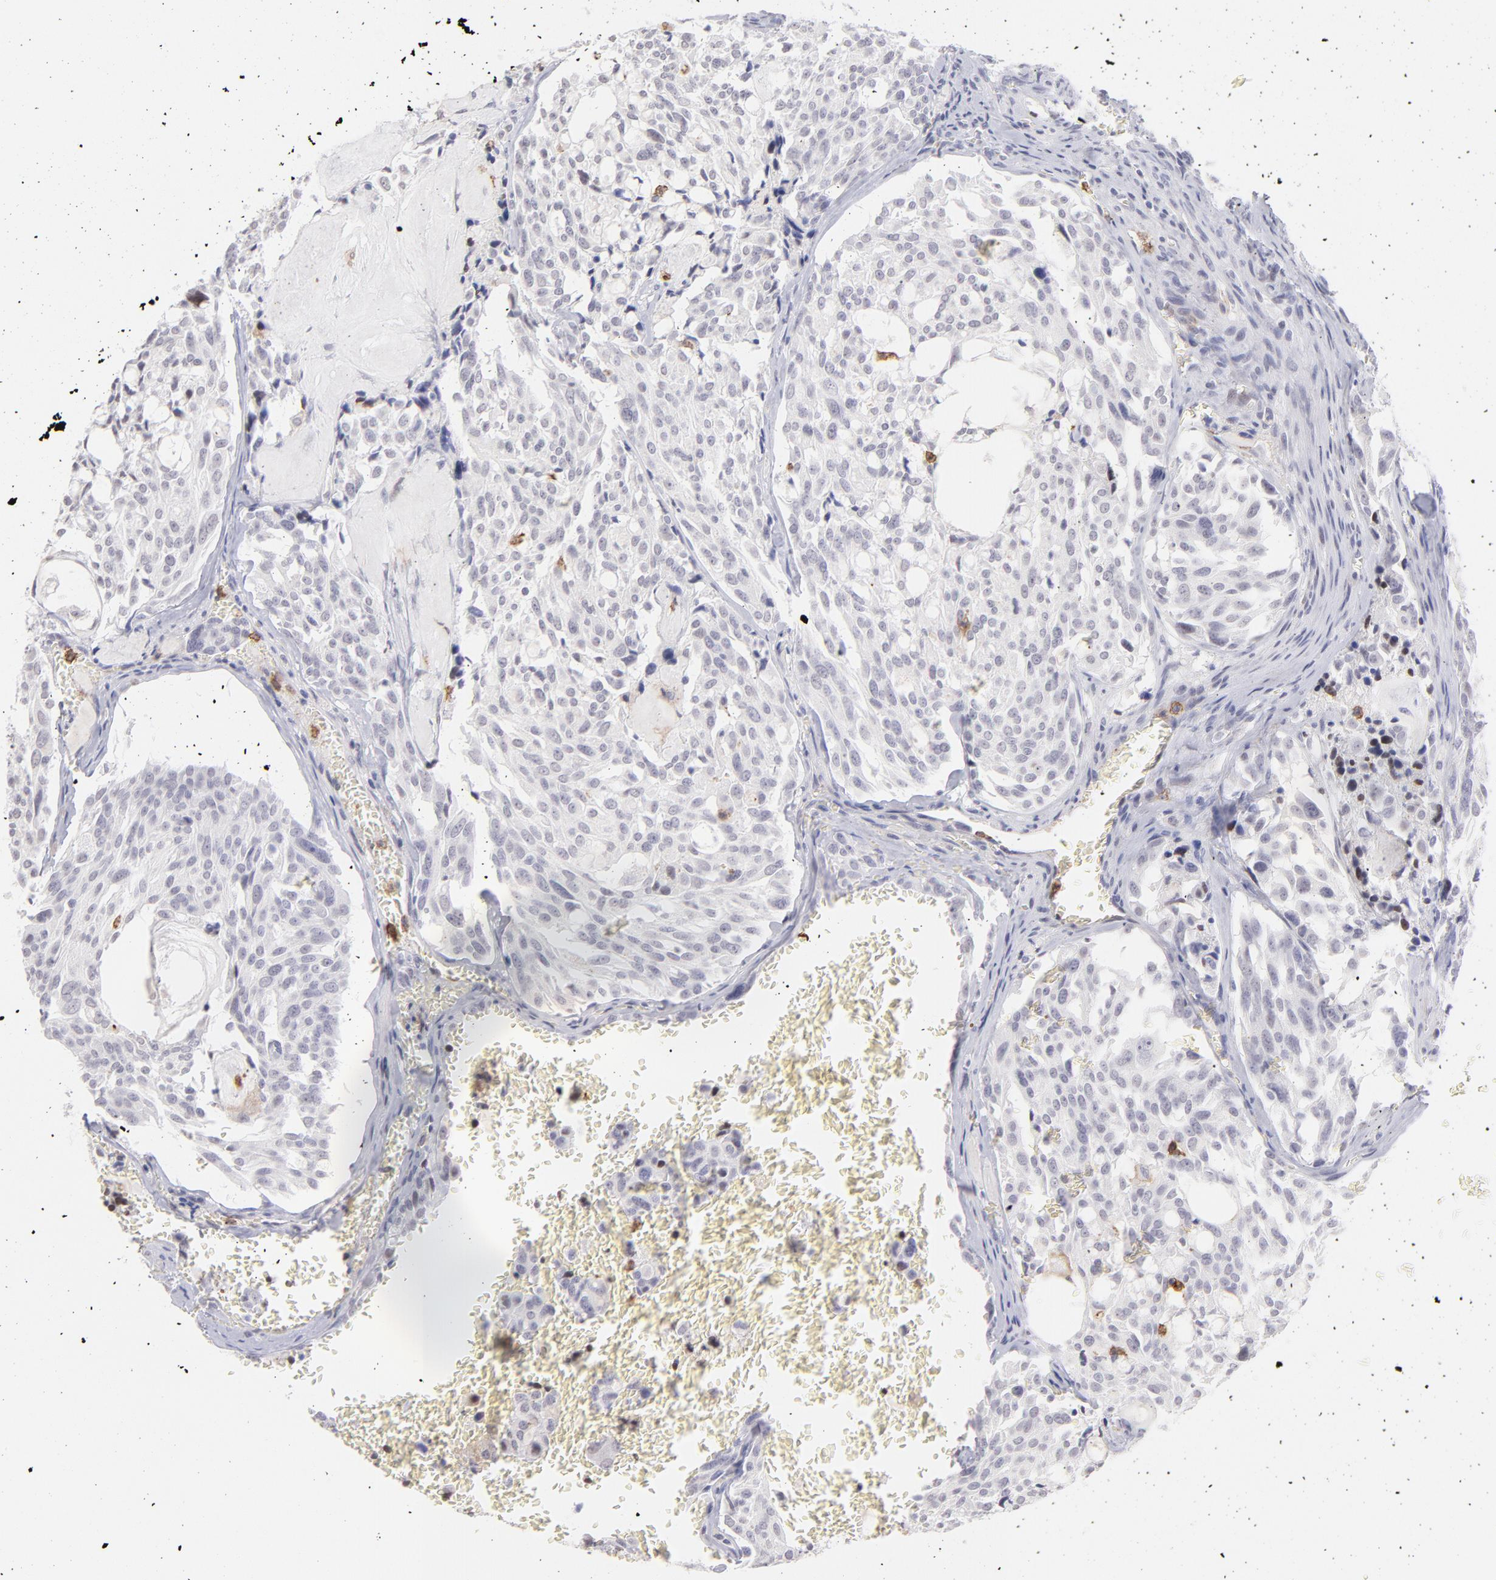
{"staining": {"intensity": "negative", "quantity": "none", "location": "none"}, "tissue": "thyroid cancer", "cell_type": "Tumor cells", "image_type": "cancer", "snomed": [{"axis": "morphology", "description": "Carcinoma, NOS"}, {"axis": "morphology", "description": "Carcinoid, malignant, NOS"}, {"axis": "topography", "description": "Thyroid gland"}], "caption": "Immunohistochemical staining of malignant carcinoid (thyroid) demonstrates no significant expression in tumor cells. (Brightfield microscopy of DAB (3,3'-diaminobenzidine) immunohistochemistry at high magnification).", "gene": "LTB4R", "patient": {"sex": "male", "age": 33}}